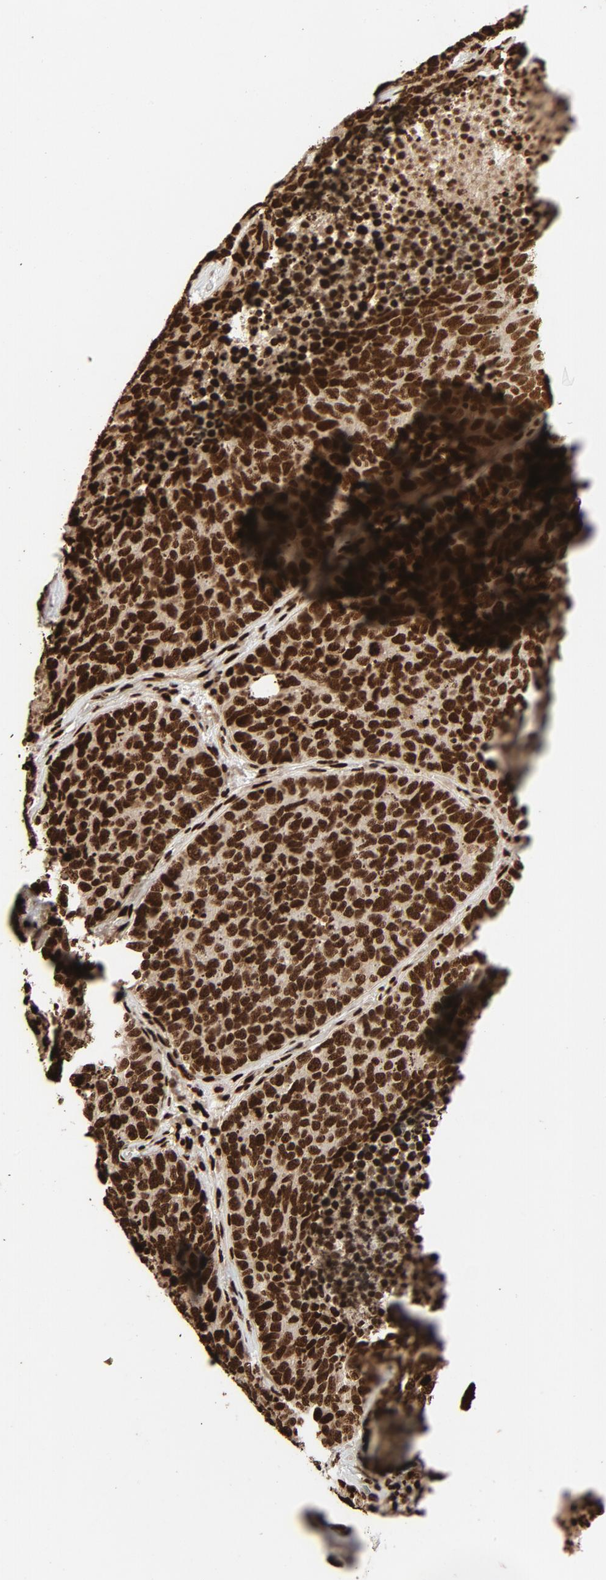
{"staining": {"intensity": "strong", "quantity": ">75%", "location": "nuclear"}, "tissue": "lung cancer", "cell_type": "Tumor cells", "image_type": "cancer", "snomed": [{"axis": "morphology", "description": "Neoplasm, malignant, NOS"}, {"axis": "topography", "description": "Lung"}], "caption": "The image demonstrates a brown stain indicating the presence of a protein in the nuclear of tumor cells in lung malignant neoplasm.", "gene": "TP53BP1", "patient": {"sex": "female", "age": 75}}